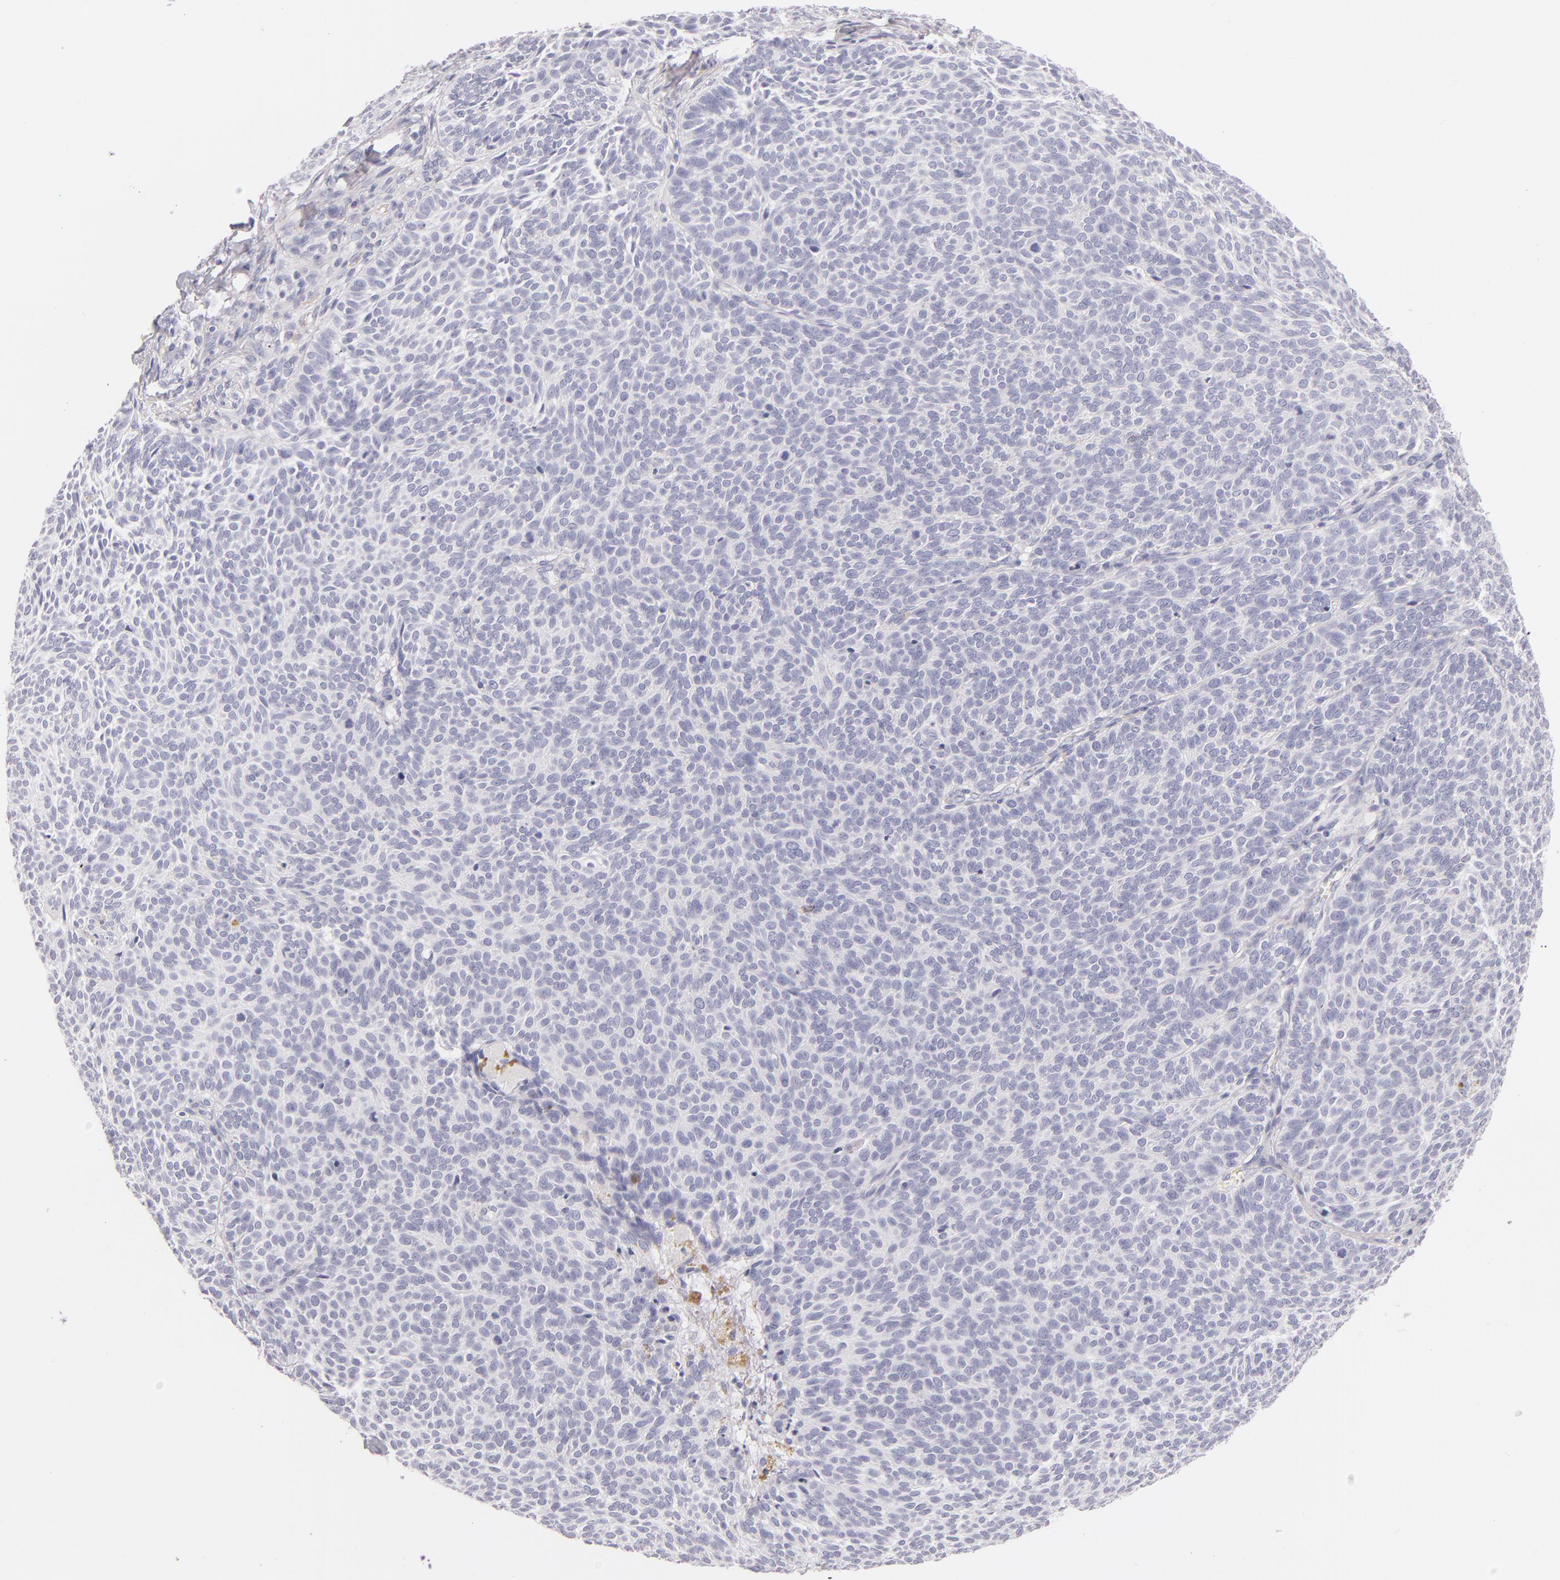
{"staining": {"intensity": "negative", "quantity": "none", "location": "none"}, "tissue": "skin cancer", "cell_type": "Tumor cells", "image_type": "cancer", "snomed": [{"axis": "morphology", "description": "Basal cell carcinoma"}, {"axis": "topography", "description": "Skin"}], "caption": "Immunohistochemical staining of basal cell carcinoma (skin) displays no significant staining in tumor cells.", "gene": "FABP1", "patient": {"sex": "male", "age": 63}}